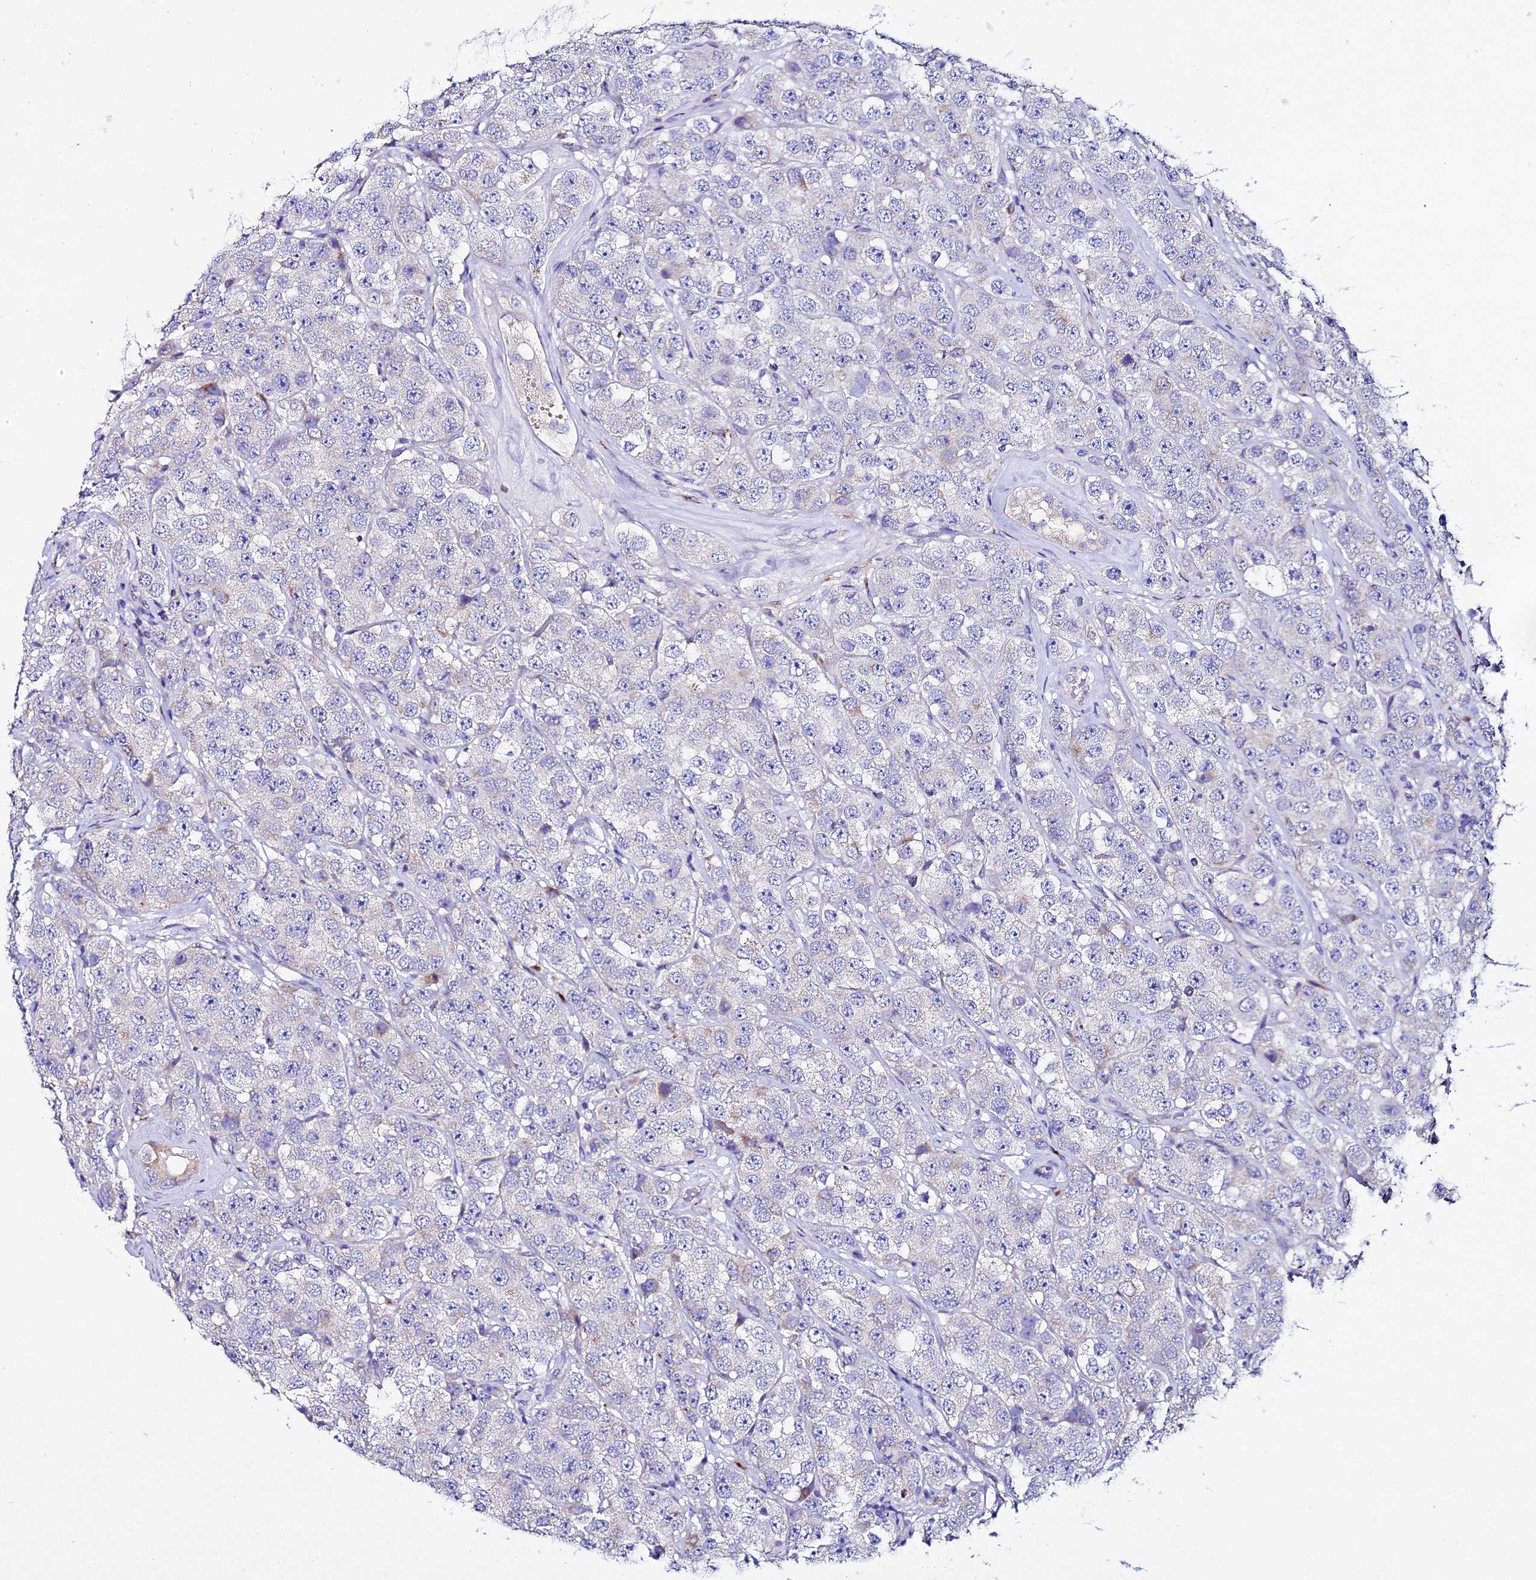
{"staining": {"intensity": "negative", "quantity": "none", "location": "none"}, "tissue": "testis cancer", "cell_type": "Tumor cells", "image_type": "cancer", "snomed": [{"axis": "morphology", "description": "Seminoma, NOS"}, {"axis": "topography", "description": "Testis"}], "caption": "The micrograph exhibits no staining of tumor cells in testis cancer.", "gene": "OR51Q1", "patient": {"sex": "male", "age": 28}}